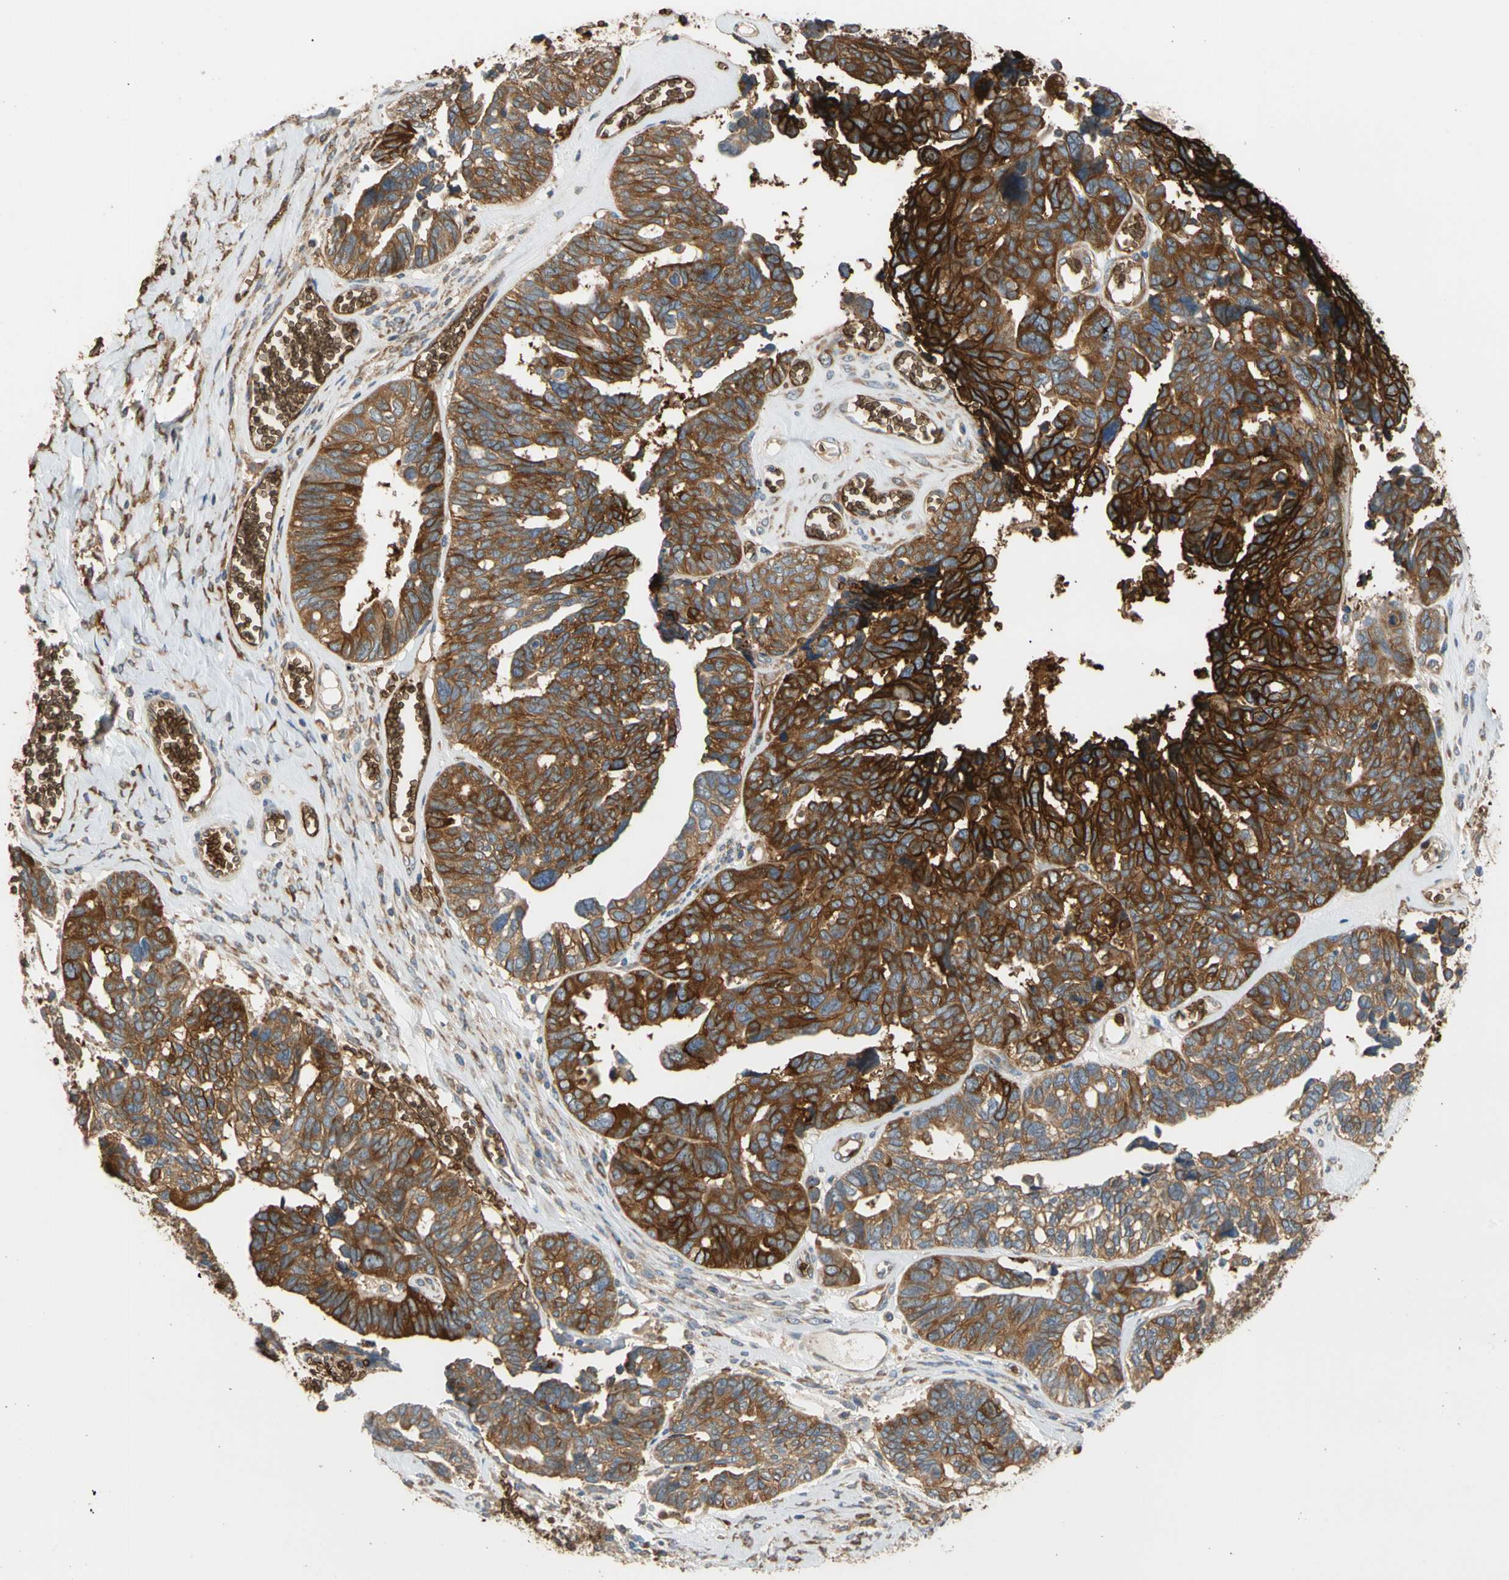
{"staining": {"intensity": "strong", "quantity": ">75%", "location": "cytoplasmic/membranous"}, "tissue": "ovarian cancer", "cell_type": "Tumor cells", "image_type": "cancer", "snomed": [{"axis": "morphology", "description": "Cystadenocarcinoma, serous, NOS"}, {"axis": "topography", "description": "Ovary"}], "caption": "Human ovarian cancer stained with a brown dye demonstrates strong cytoplasmic/membranous positive expression in about >75% of tumor cells.", "gene": "RIOK2", "patient": {"sex": "female", "age": 79}}